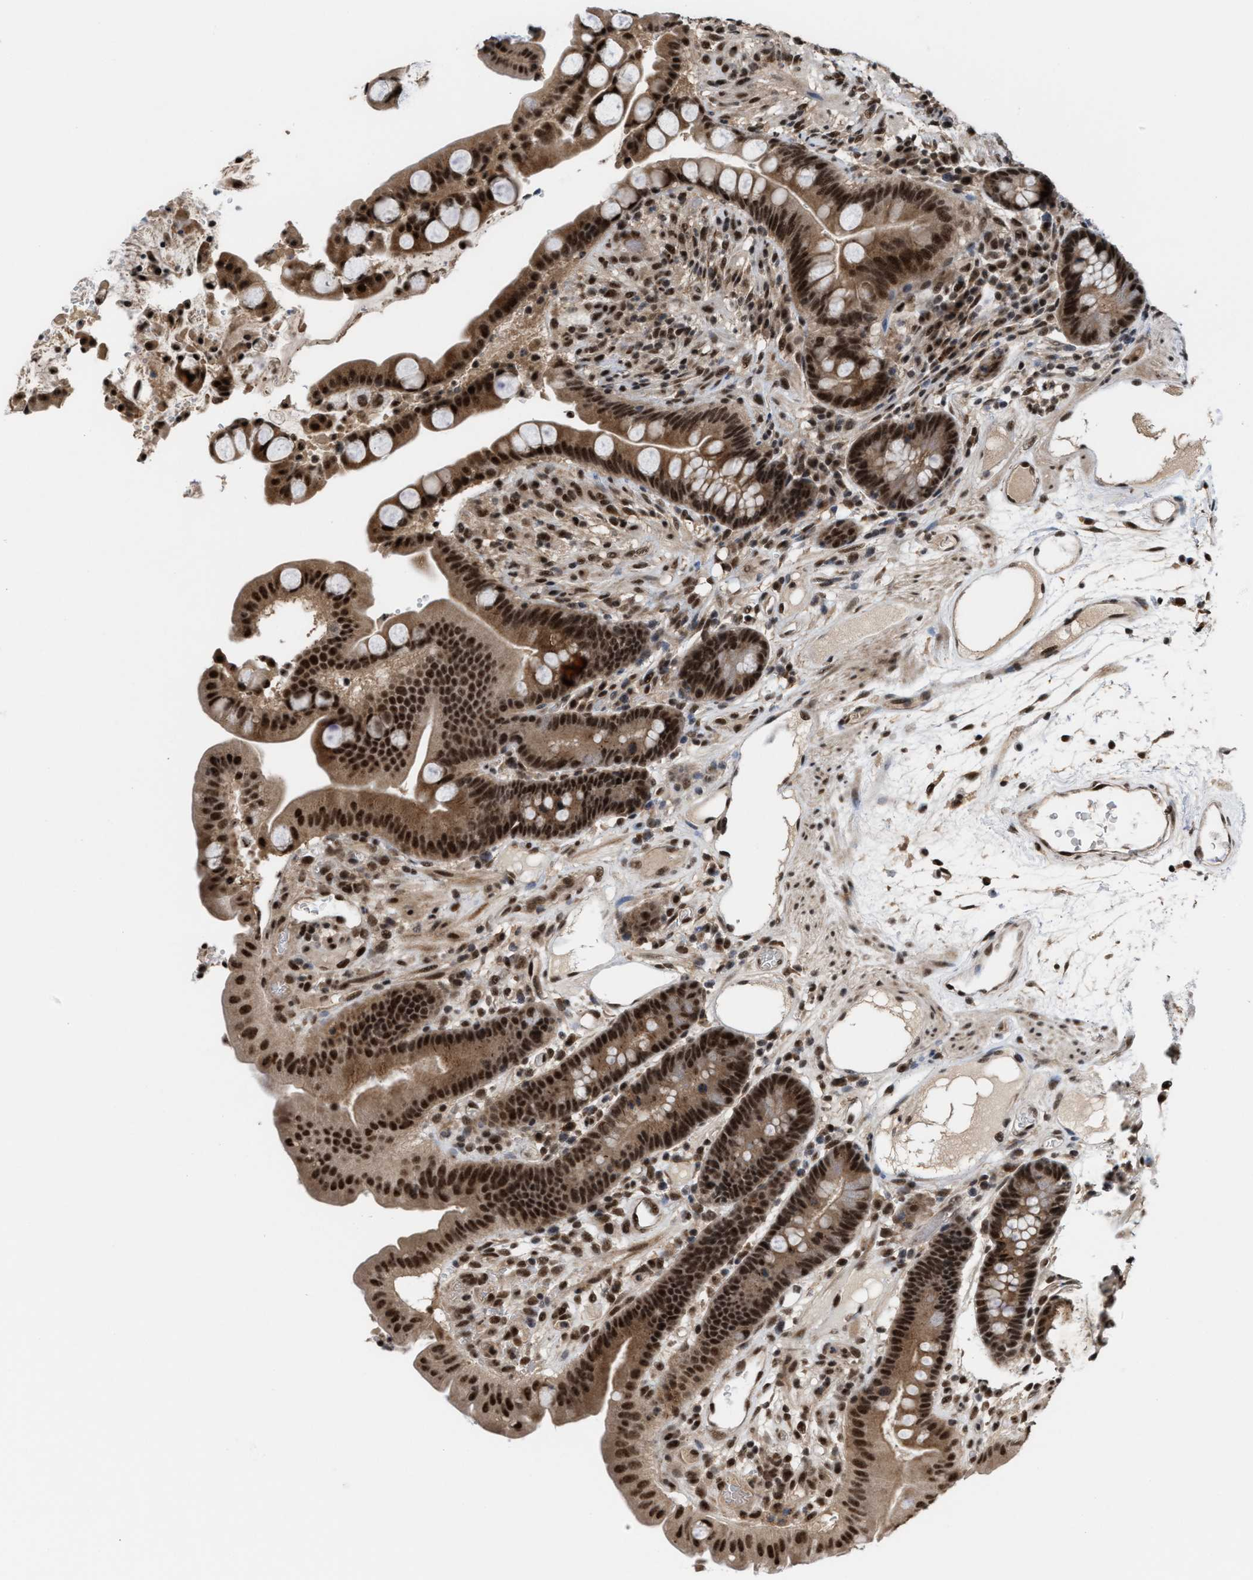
{"staining": {"intensity": "moderate", "quantity": ">75%", "location": "cytoplasmic/membranous,nuclear"}, "tissue": "colon", "cell_type": "Endothelial cells", "image_type": "normal", "snomed": [{"axis": "morphology", "description": "Normal tissue, NOS"}, {"axis": "topography", "description": "Colon"}], "caption": "Immunohistochemical staining of normal human colon demonstrates moderate cytoplasmic/membranous,nuclear protein positivity in approximately >75% of endothelial cells.", "gene": "PRPF4", "patient": {"sex": "male", "age": 73}}